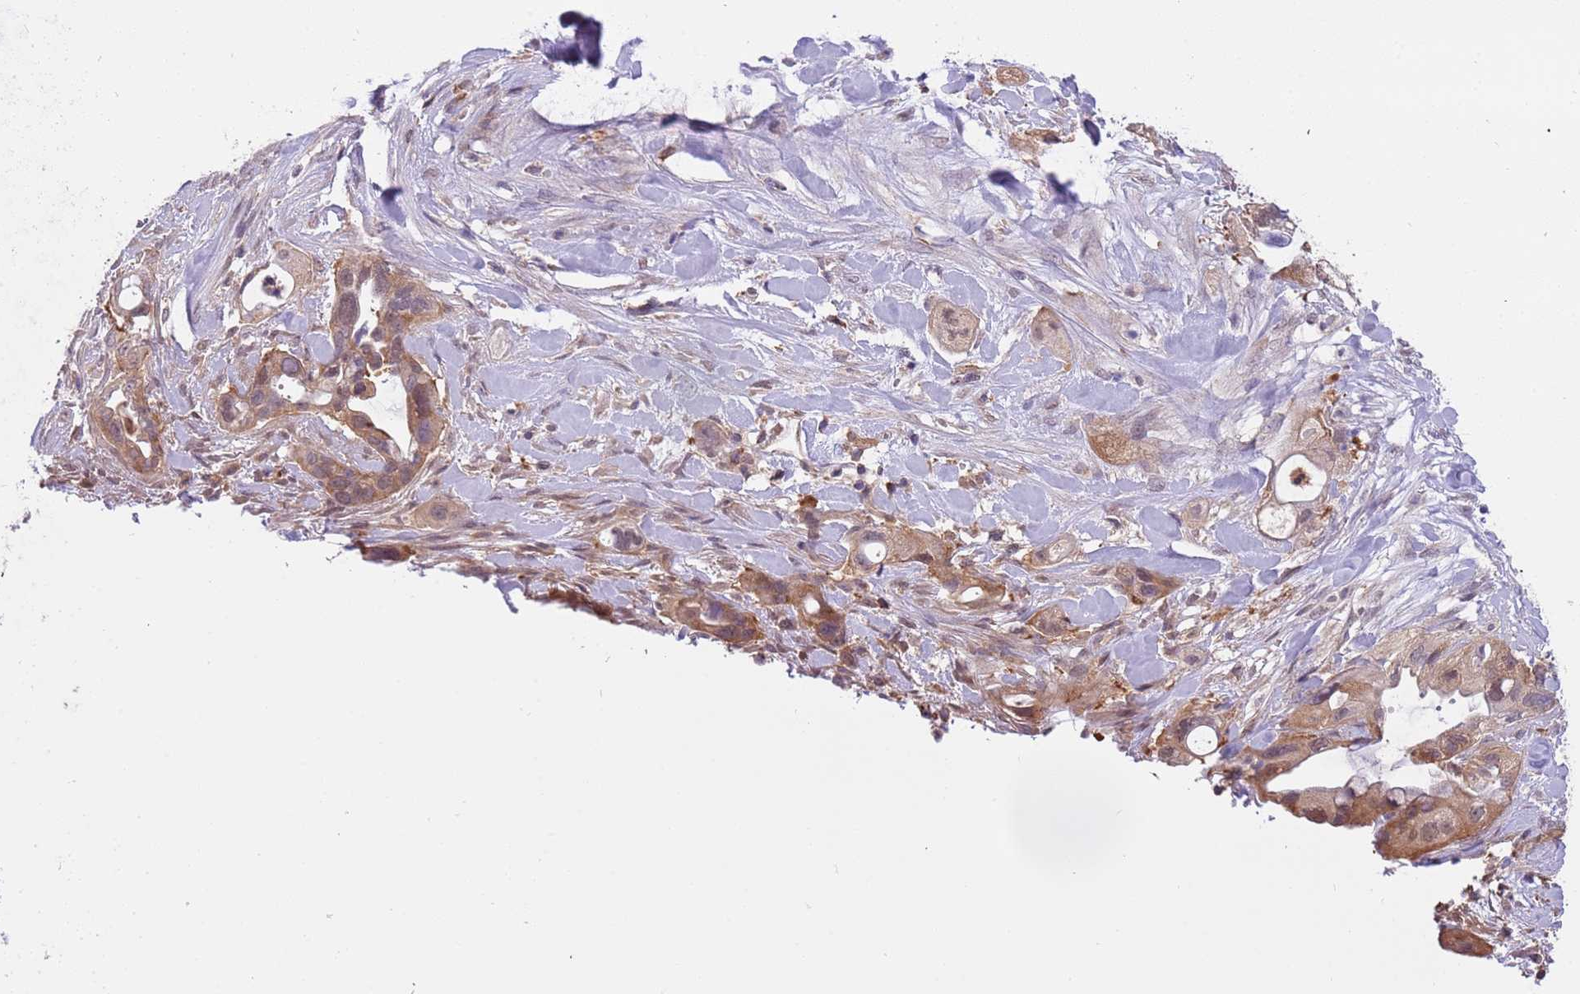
{"staining": {"intensity": "moderate", "quantity": ">75%", "location": "cytoplasmic/membranous"}, "tissue": "pancreatic cancer", "cell_type": "Tumor cells", "image_type": "cancer", "snomed": [{"axis": "morphology", "description": "Adenocarcinoma, NOS"}, {"axis": "topography", "description": "Pancreas"}], "caption": "The histopathology image exhibits staining of pancreatic cancer, revealing moderate cytoplasmic/membranous protein positivity (brown color) within tumor cells.", "gene": "STIP1", "patient": {"sex": "male", "age": 44}}